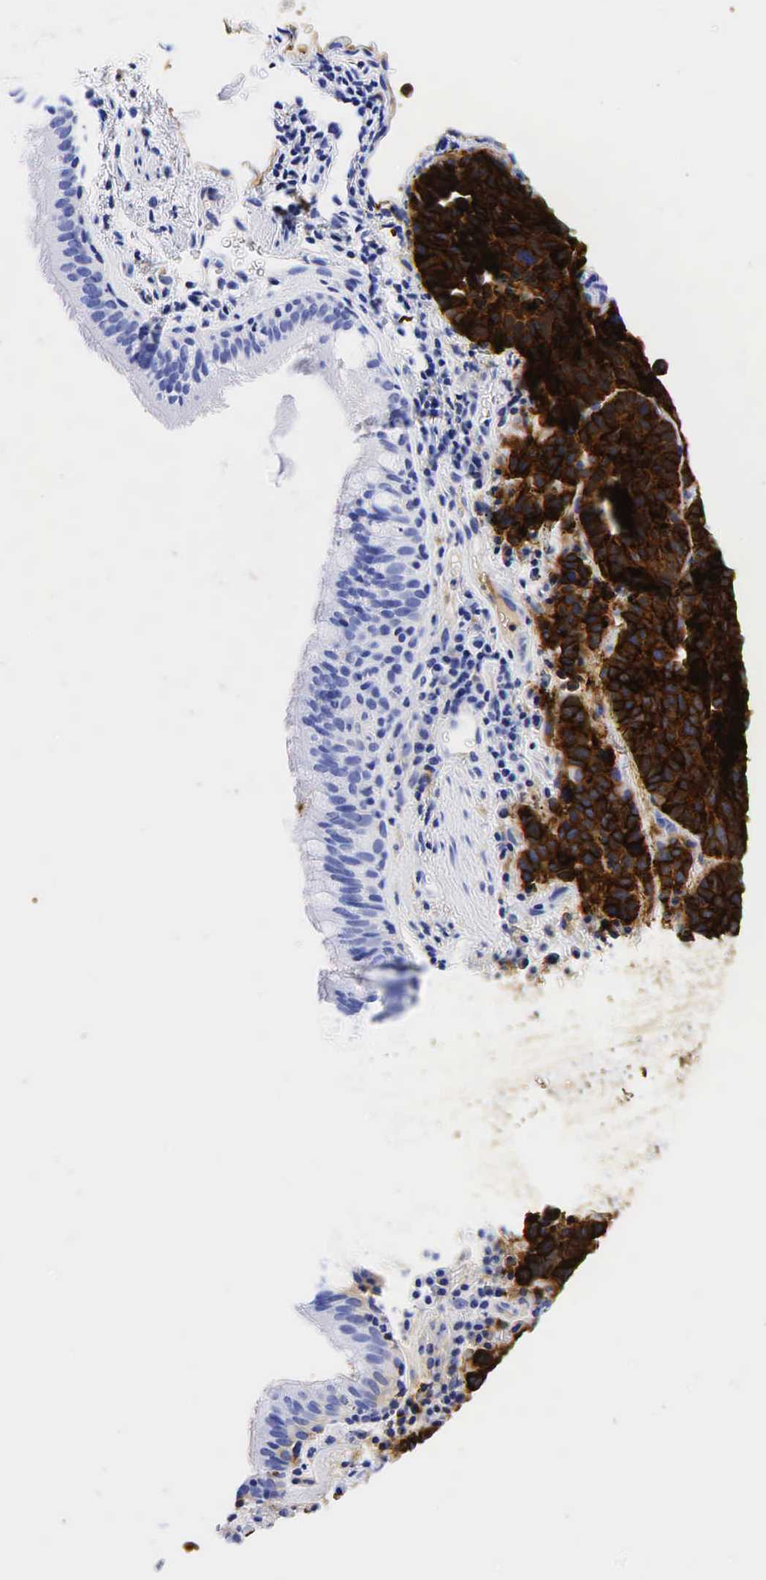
{"staining": {"intensity": "strong", "quantity": ">75%", "location": "cytoplasmic/membranous"}, "tissue": "lung cancer", "cell_type": "Tumor cells", "image_type": "cancer", "snomed": [{"axis": "morphology", "description": "Neoplasm, malignant, NOS"}, {"axis": "topography", "description": "Lung"}], "caption": "The histopathology image reveals immunohistochemical staining of malignant neoplasm (lung). There is strong cytoplasmic/membranous expression is present in approximately >75% of tumor cells.", "gene": "CEACAM5", "patient": {"sex": "female", "age": 75}}